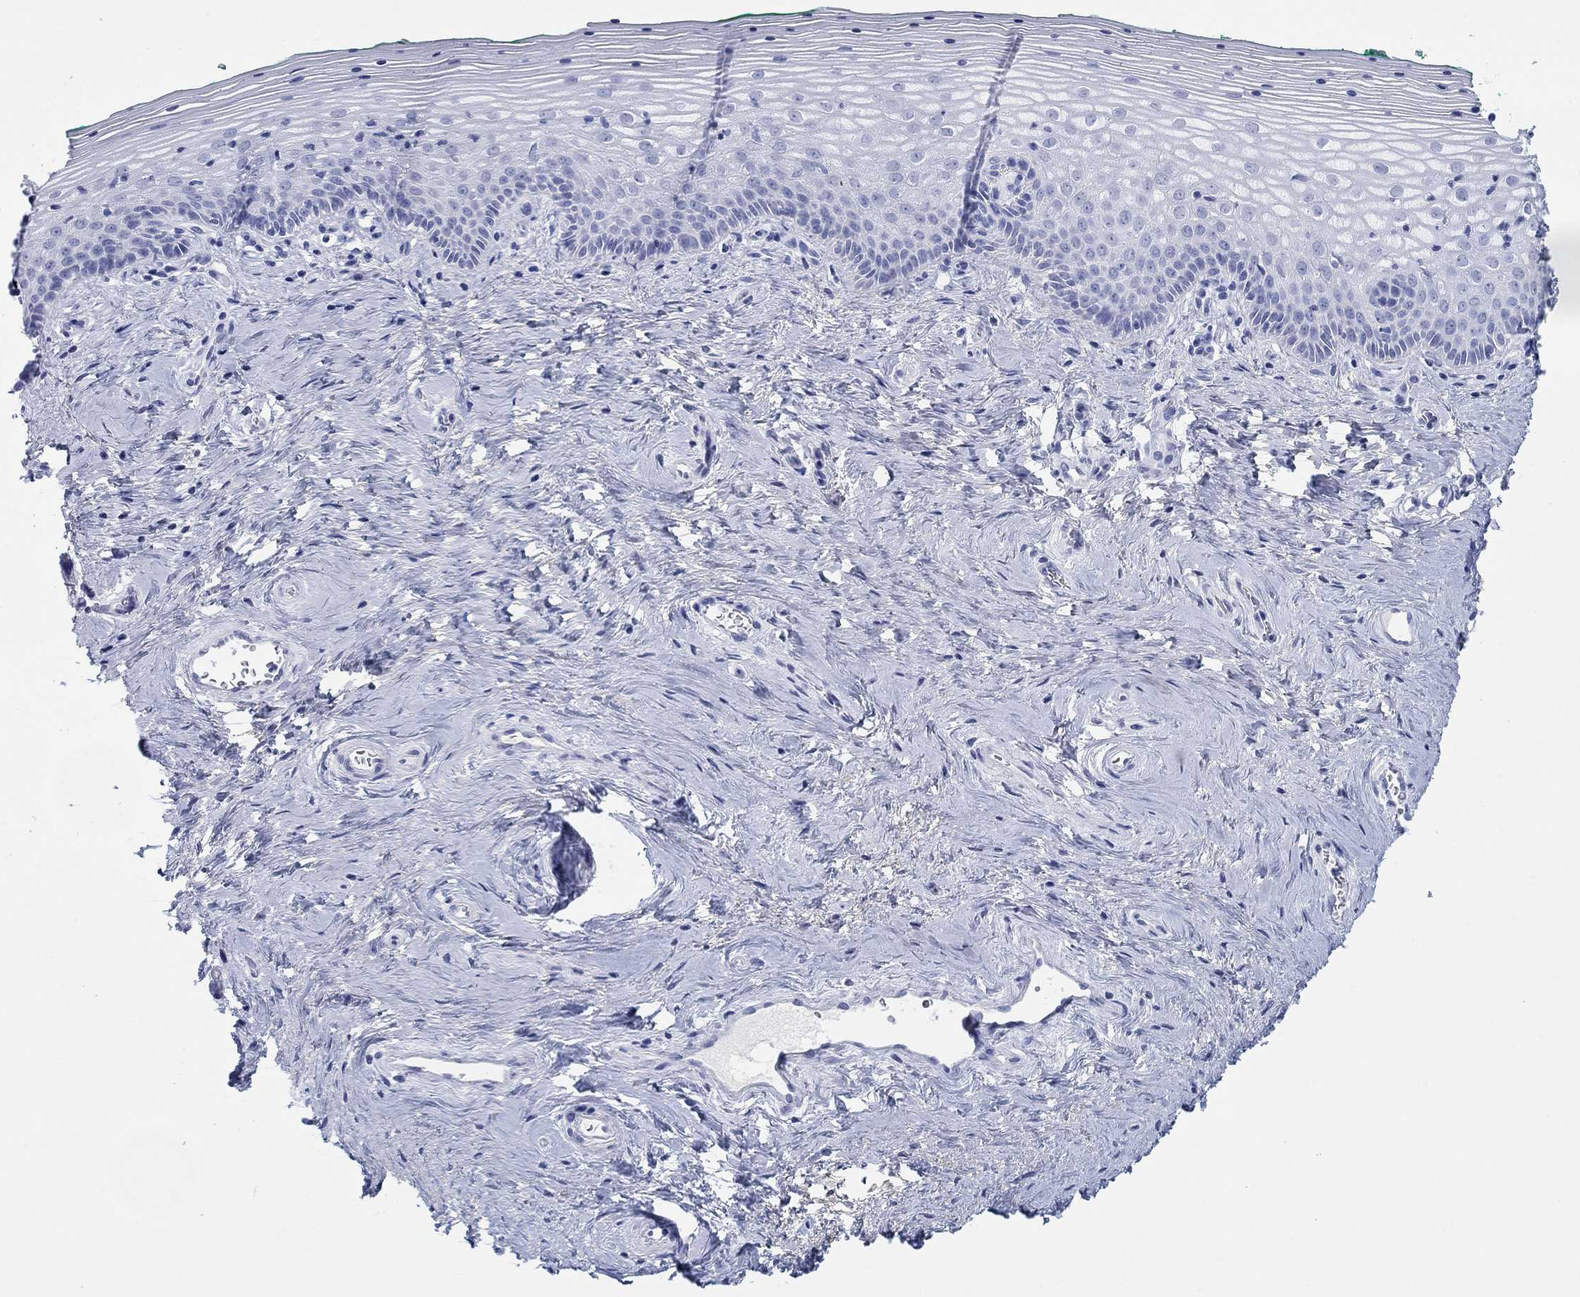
{"staining": {"intensity": "negative", "quantity": "none", "location": "none"}, "tissue": "vagina", "cell_type": "Squamous epithelial cells", "image_type": "normal", "snomed": [{"axis": "morphology", "description": "Normal tissue, NOS"}, {"axis": "topography", "description": "Vagina"}], "caption": "An IHC micrograph of normal vagina is shown. There is no staining in squamous epithelial cells of vagina.", "gene": "PDYN", "patient": {"sex": "female", "age": 45}}